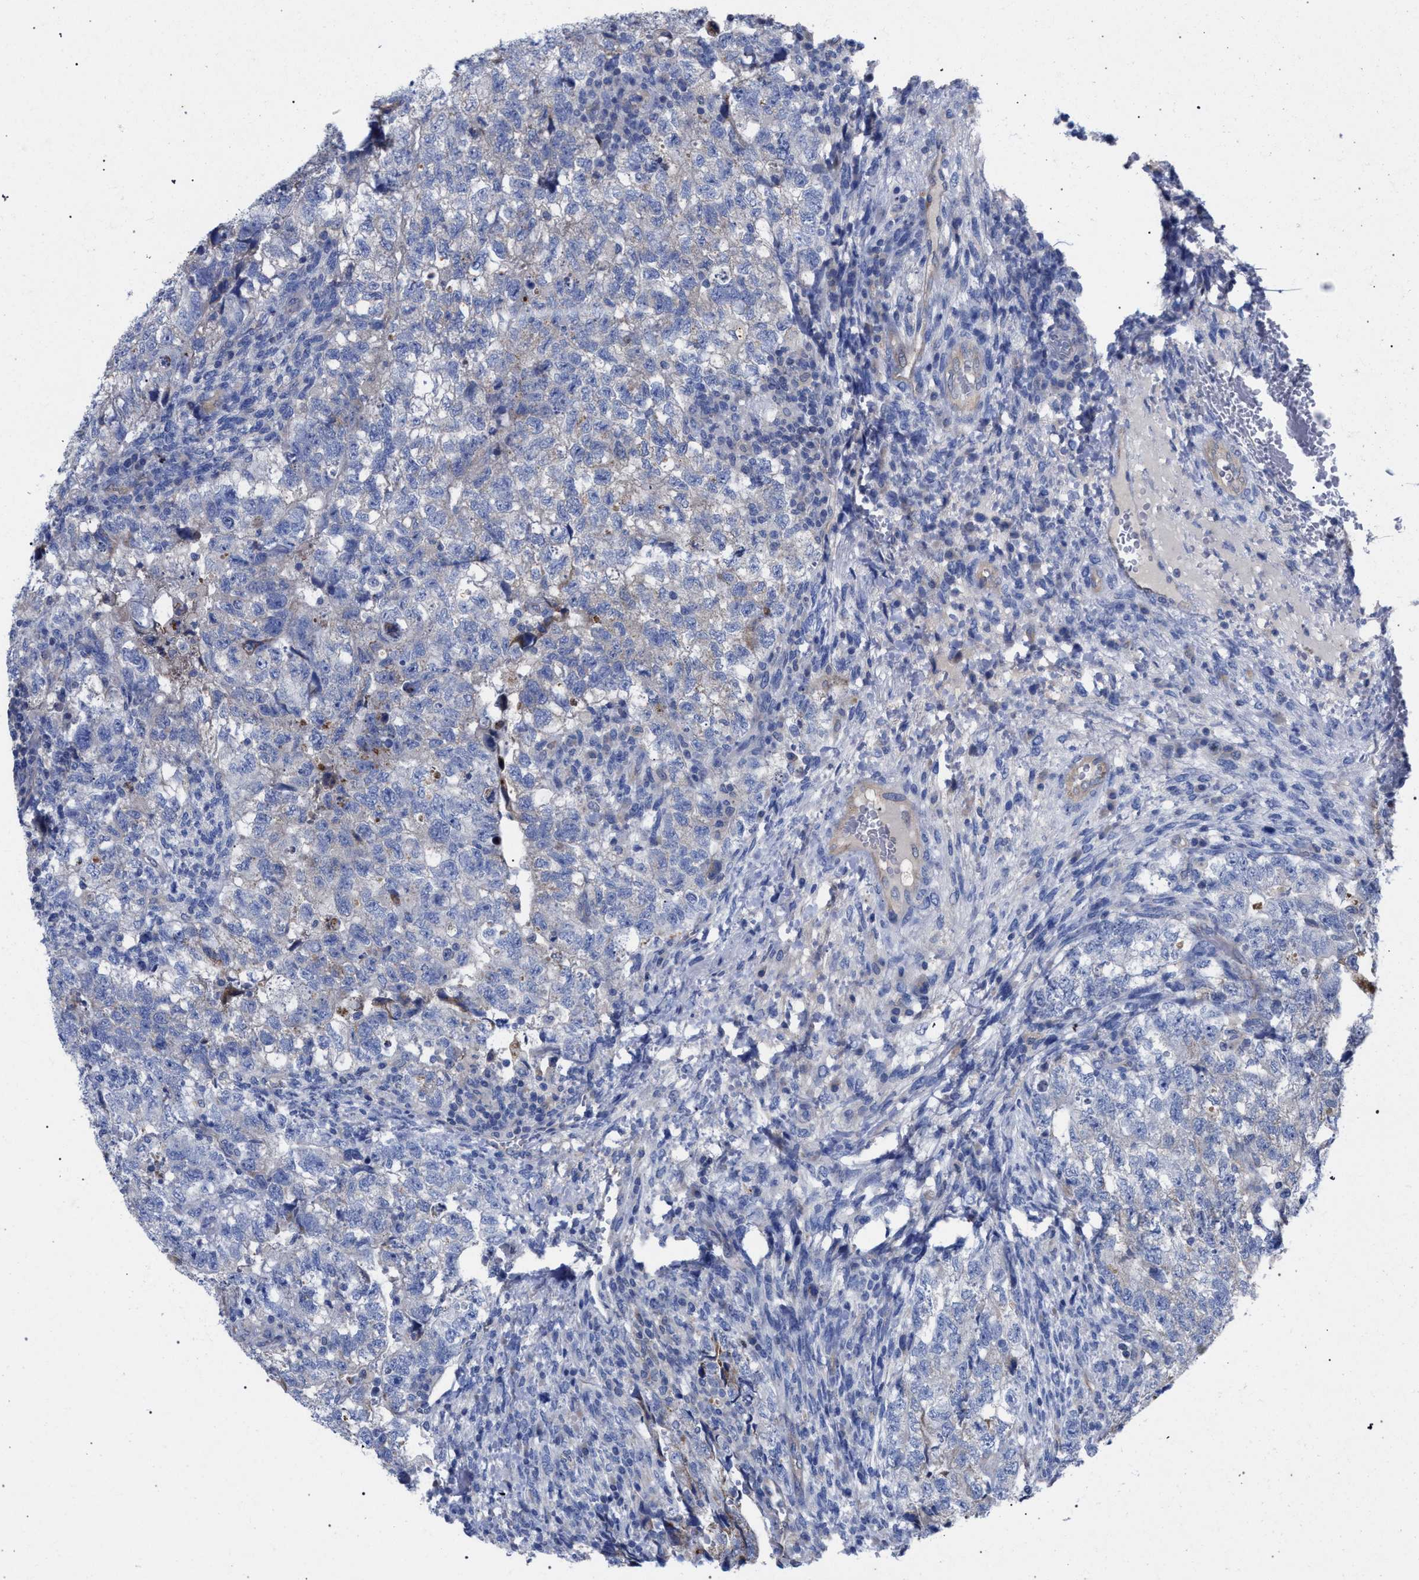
{"staining": {"intensity": "negative", "quantity": "none", "location": "none"}, "tissue": "testis cancer", "cell_type": "Tumor cells", "image_type": "cancer", "snomed": [{"axis": "morphology", "description": "Carcinoma, Embryonal, NOS"}, {"axis": "topography", "description": "Testis"}], "caption": "Tumor cells are negative for protein expression in human embryonal carcinoma (testis). (DAB IHC with hematoxylin counter stain).", "gene": "GMPR", "patient": {"sex": "male", "age": 36}}